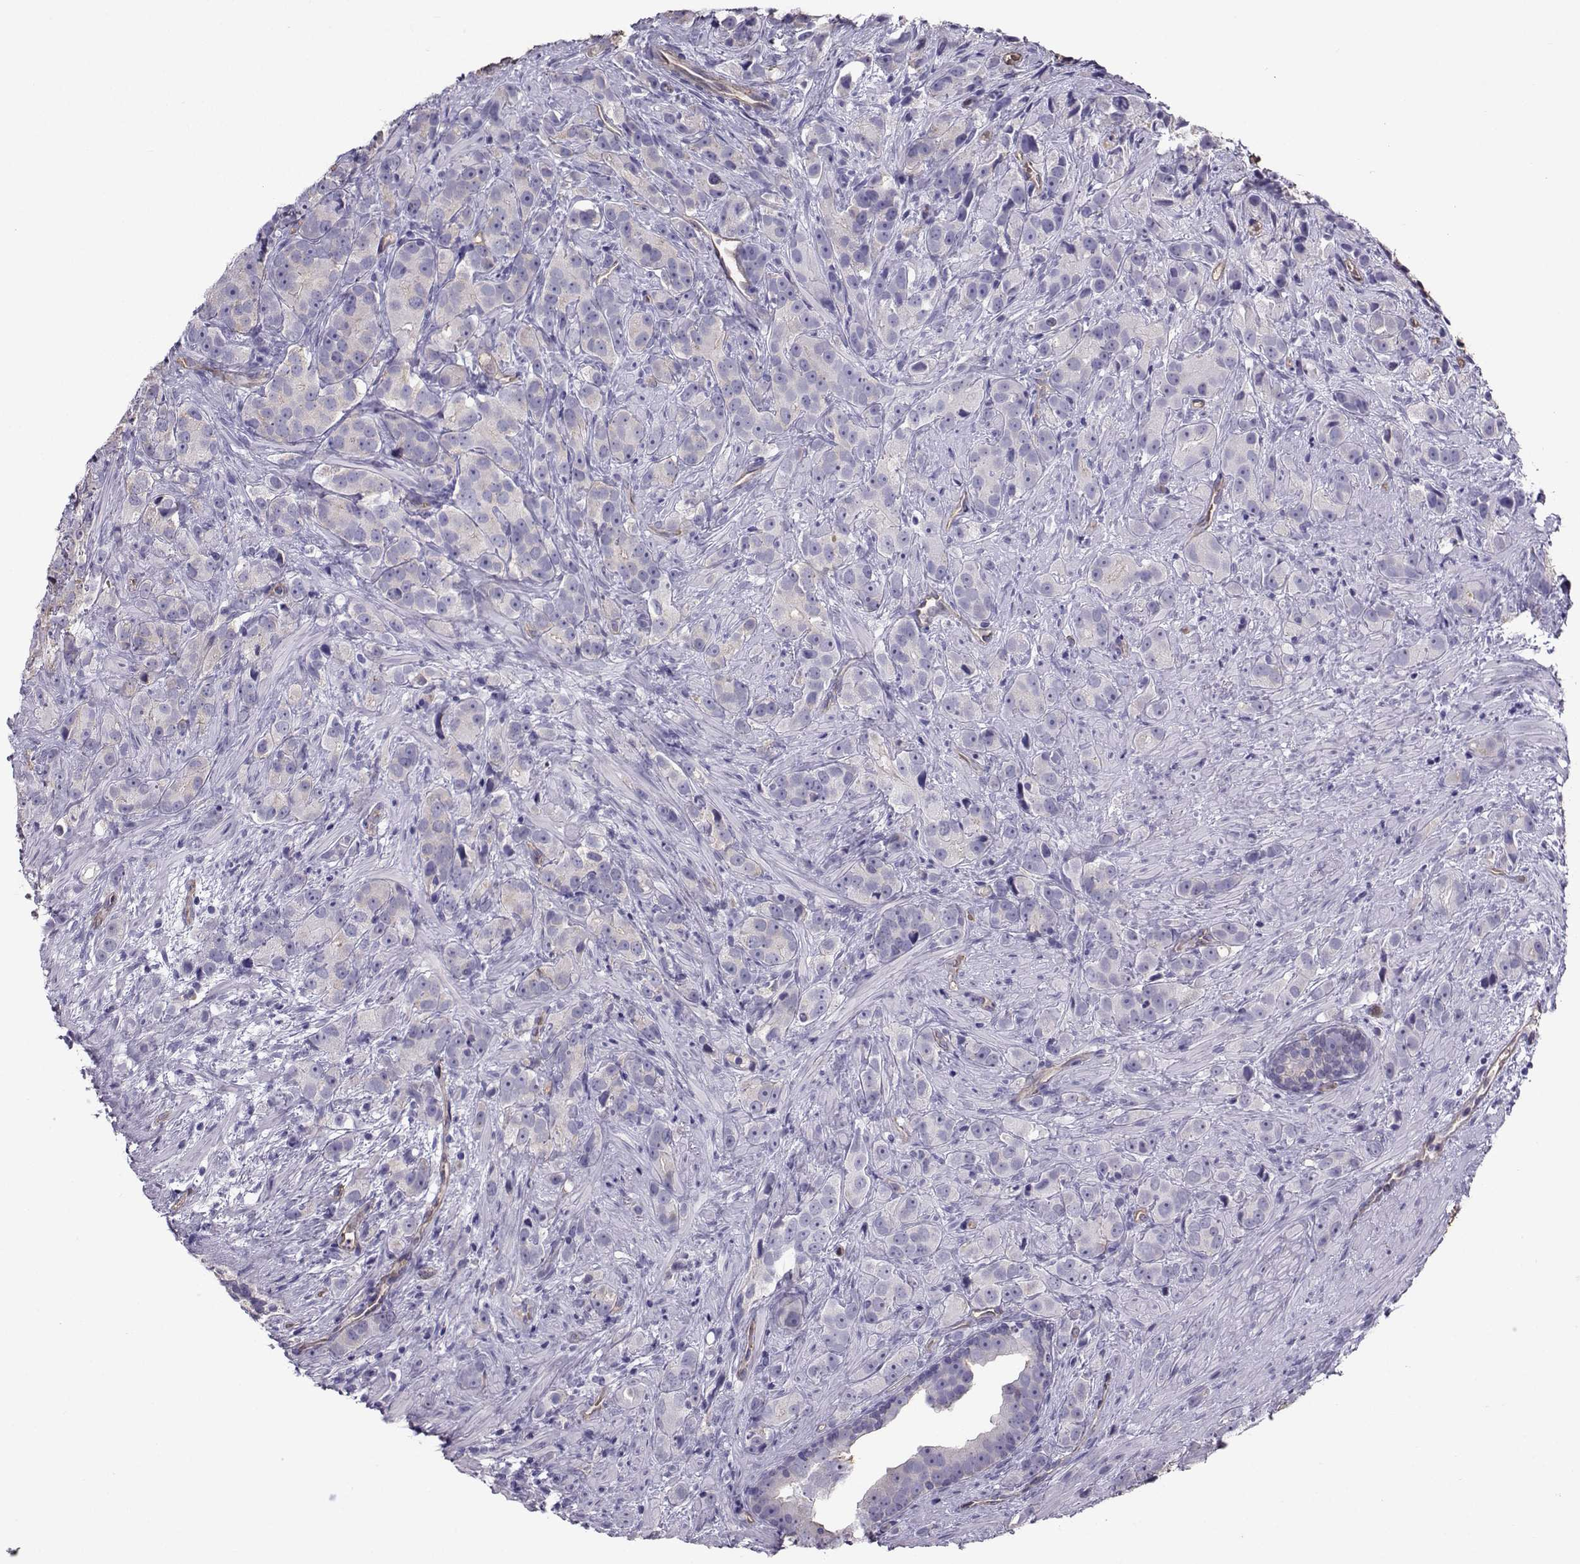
{"staining": {"intensity": "negative", "quantity": "none", "location": "none"}, "tissue": "prostate cancer", "cell_type": "Tumor cells", "image_type": "cancer", "snomed": [{"axis": "morphology", "description": "Adenocarcinoma, High grade"}, {"axis": "topography", "description": "Prostate"}], "caption": "Tumor cells show no significant protein staining in prostate cancer (high-grade adenocarcinoma).", "gene": "CLUL1", "patient": {"sex": "male", "age": 90}}